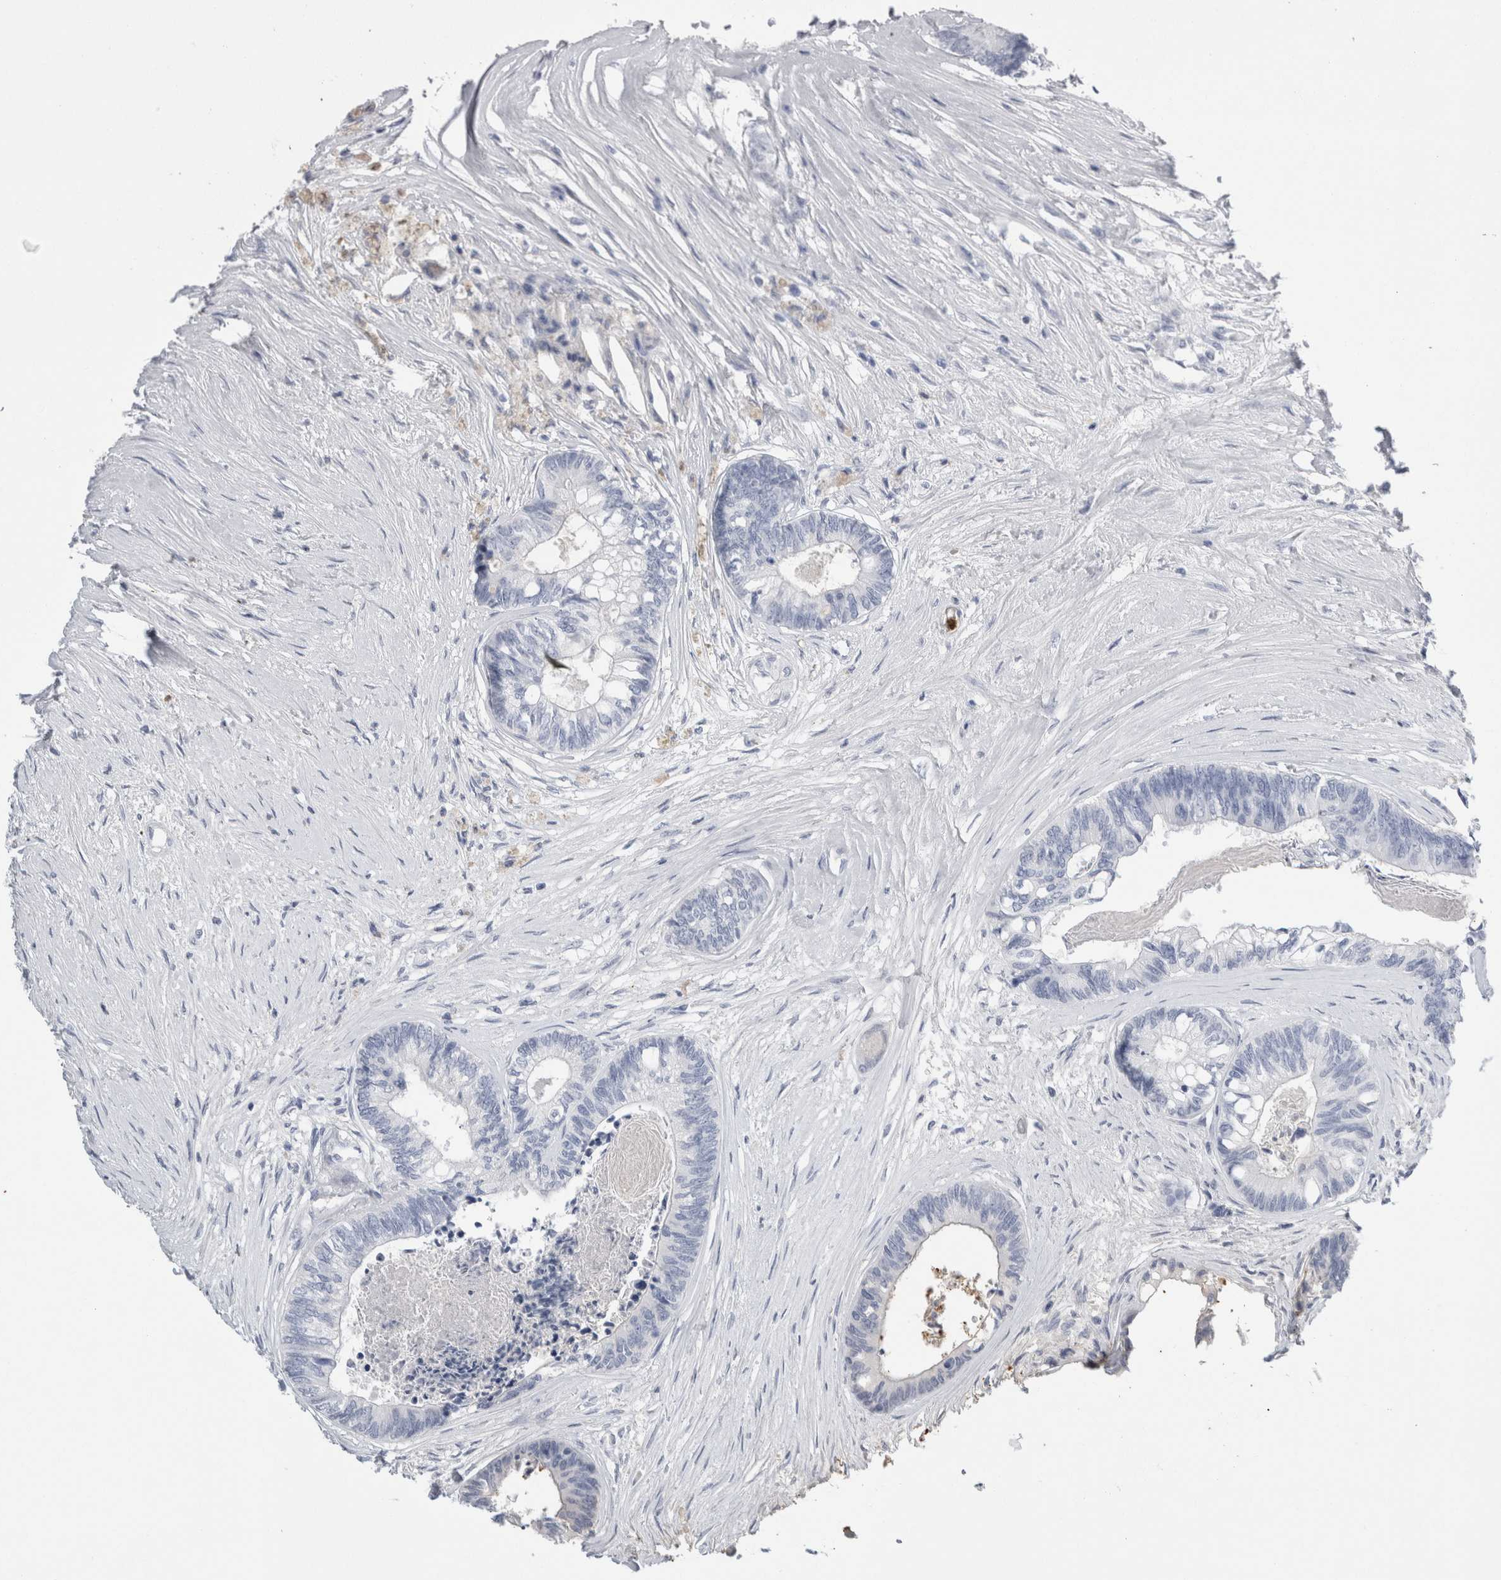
{"staining": {"intensity": "negative", "quantity": "none", "location": "none"}, "tissue": "colorectal cancer", "cell_type": "Tumor cells", "image_type": "cancer", "snomed": [{"axis": "morphology", "description": "Adenocarcinoma, NOS"}, {"axis": "topography", "description": "Rectum"}], "caption": "The image displays no staining of tumor cells in colorectal cancer (adenocarcinoma). The staining is performed using DAB brown chromogen with nuclei counter-stained in using hematoxylin.", "gene": "S100A12", "patient": {"sex": "male", "age": 63}}